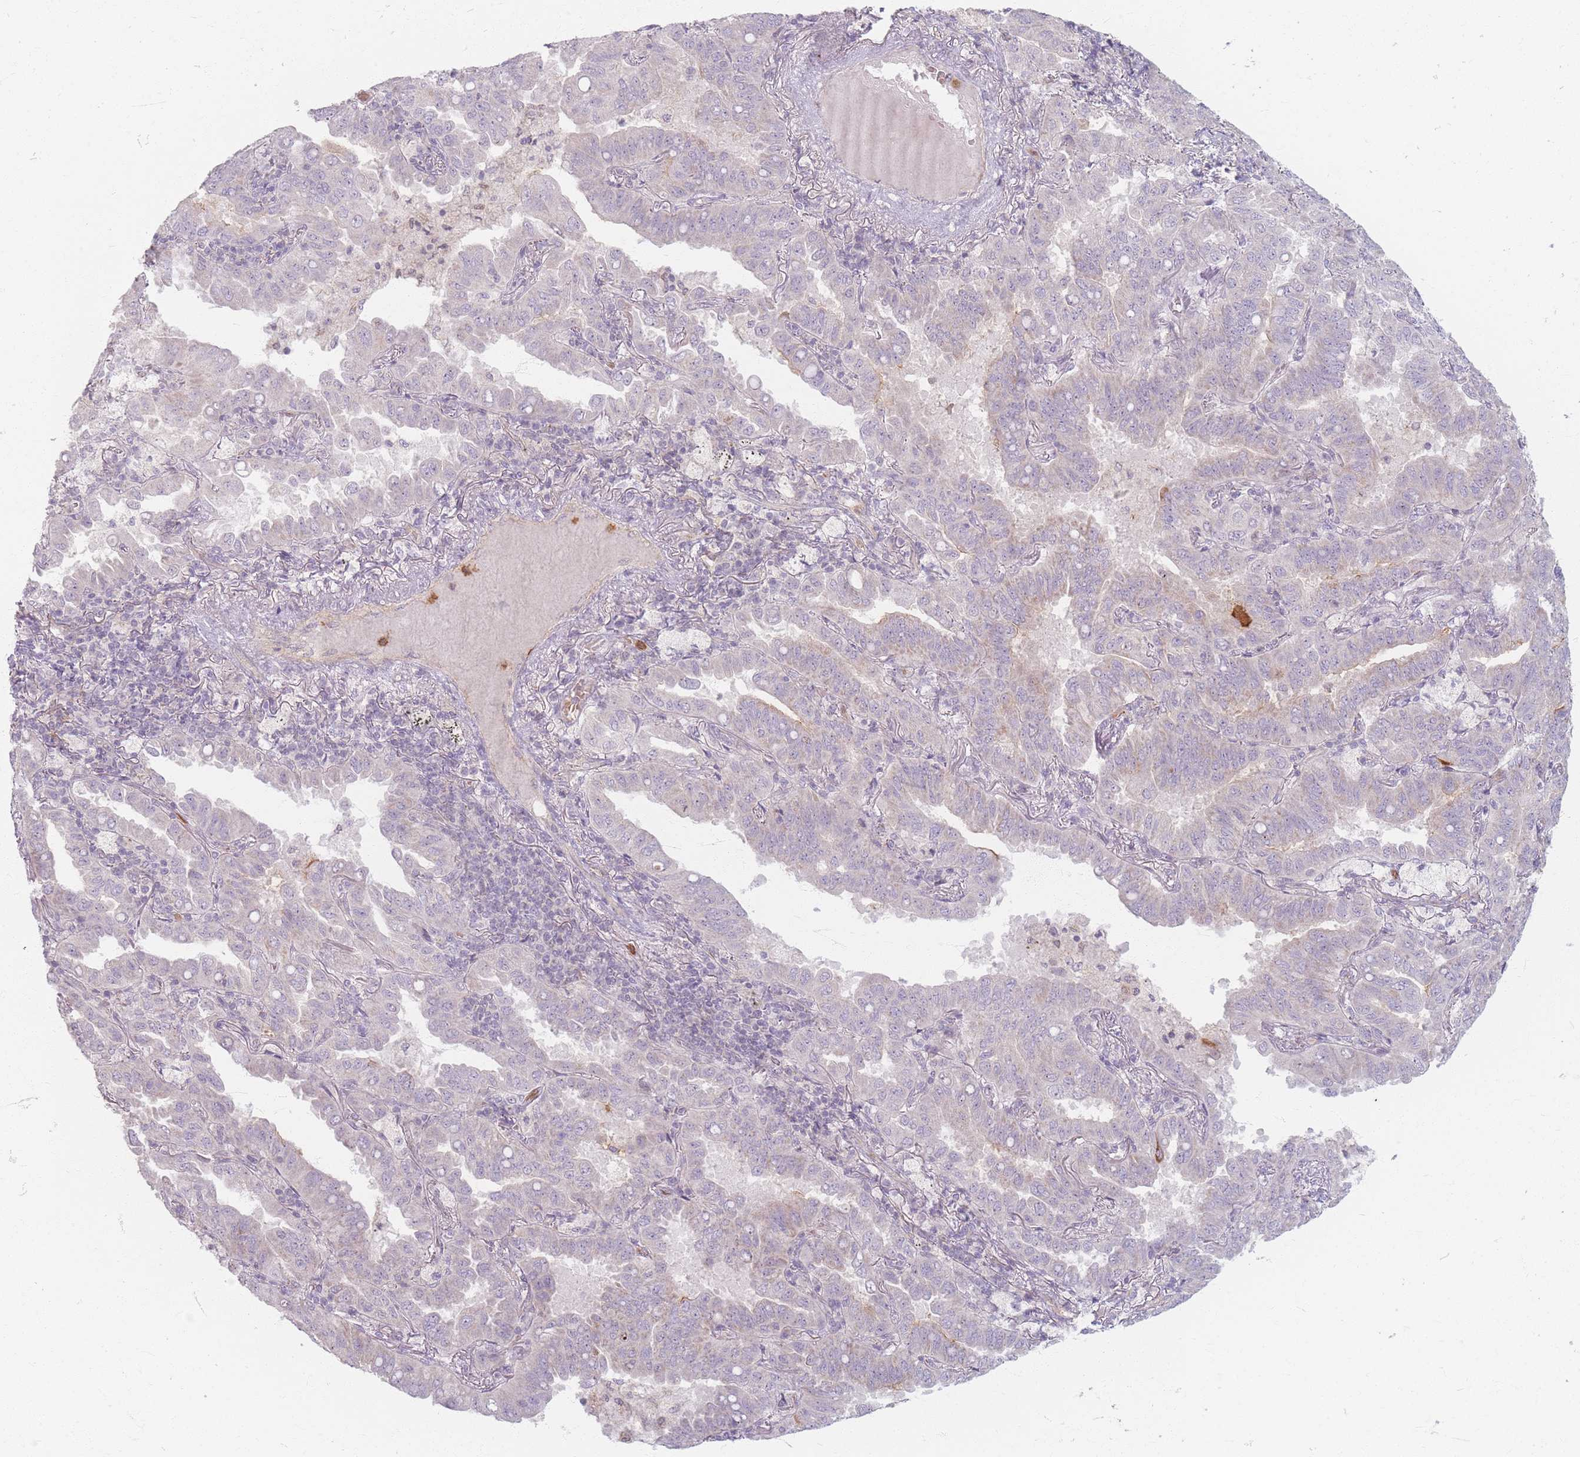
{"staining": {"intensity": "negative", "quantity": "none", "location": "none"}, "tissue": "lung cancer", "cell_type": "Tumor cells", "image_type": "cancer", "snomed": [{"axis": "morphology", "description": "Adenocarcinoma, NOS"}, {"axis": "topography", "description": "Lung"}], "caption": "Immunohistochemical staining of lung adenocarcinoma demonstrates no significant staining in tumor cells. (DAB (3,3'-diaminobenzidine) IHC, high magnification).", "gene": "CHCHD7", "patient": {"sex": "male", "age": 64}}